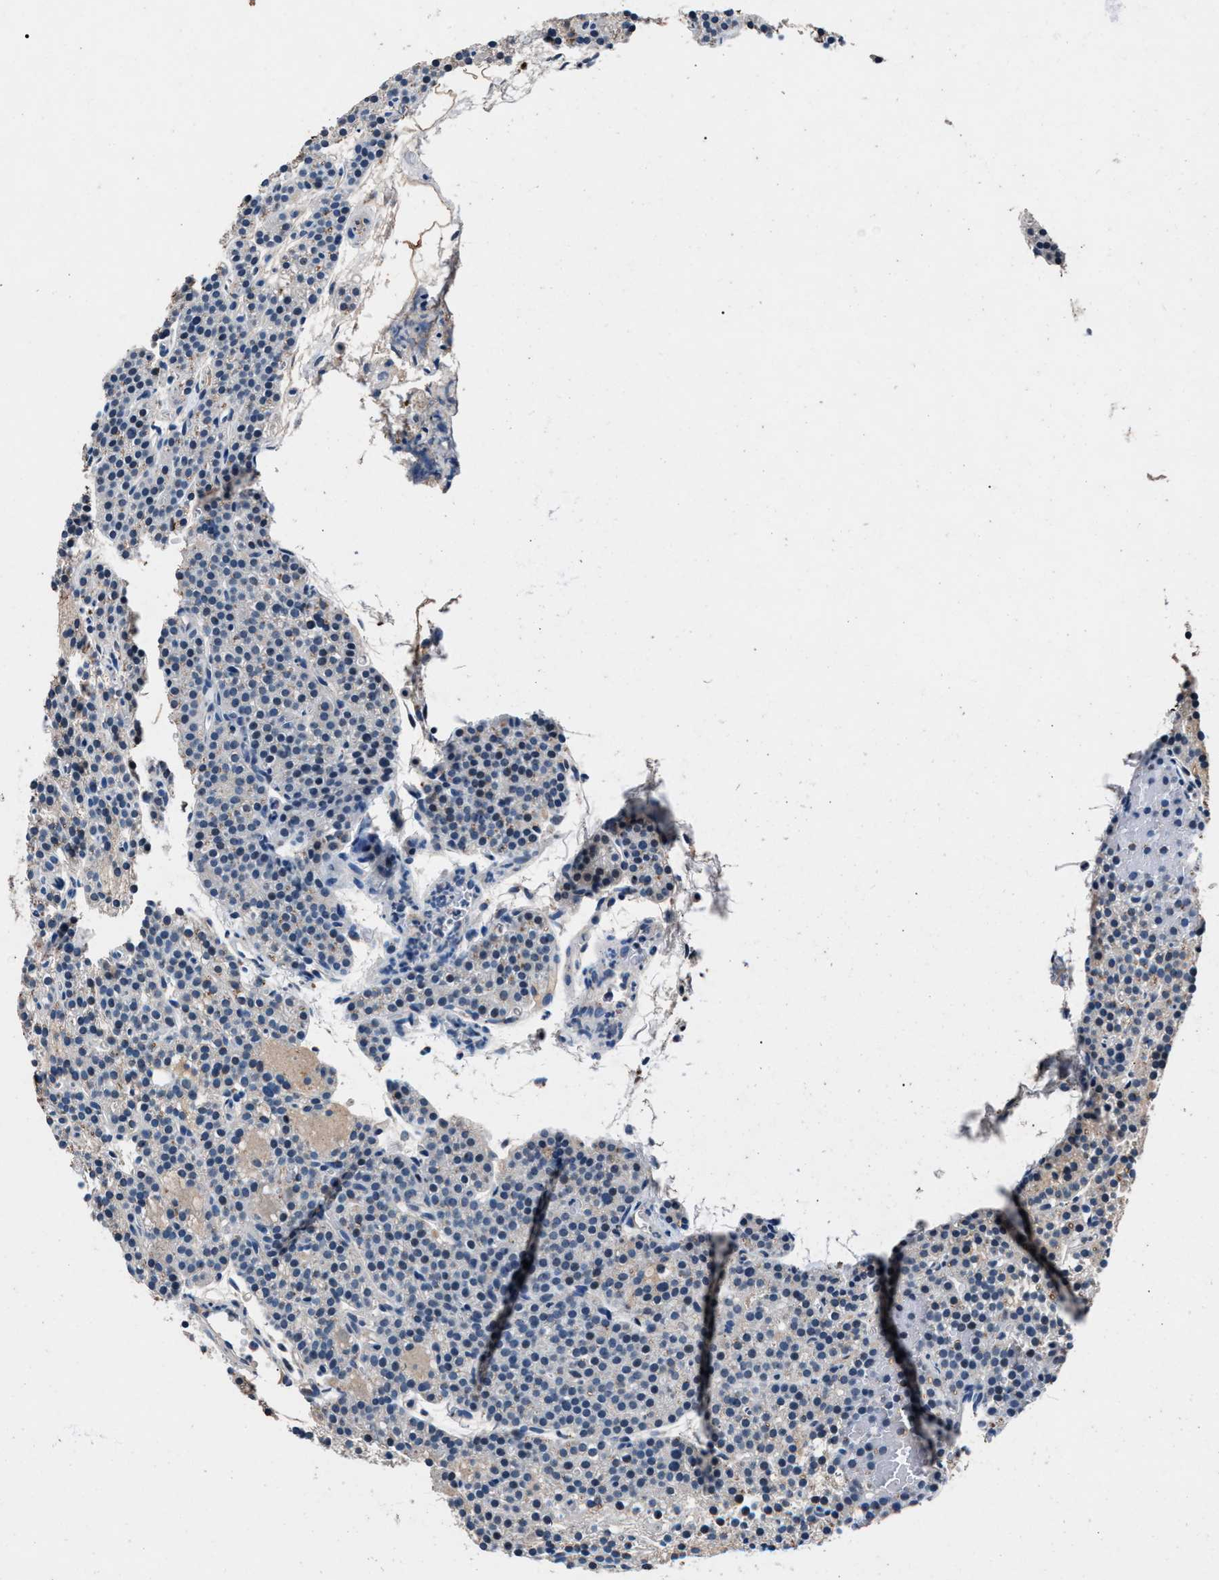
{"staining": {"intensity": "negative", "quantity": "none", "location": "none"}, "tissue": "parathyroid gland", "cell_type": "Glandular cells", "image_type": "normal", "snomed": [{"axis": "morphology", "description": "Normal tissue, NOS"}, {"axis": "morphology", "description": "Adenoma, NOS"}, {"axis": "topography", "description": "Parathyroid gland"}], "caption": "This is an IHC photomicrograph of normal parathyroid gland. There is no staining in glandular cells.", "gene": "DENND6B", "patient": {"sex": "female", "age": 74}}